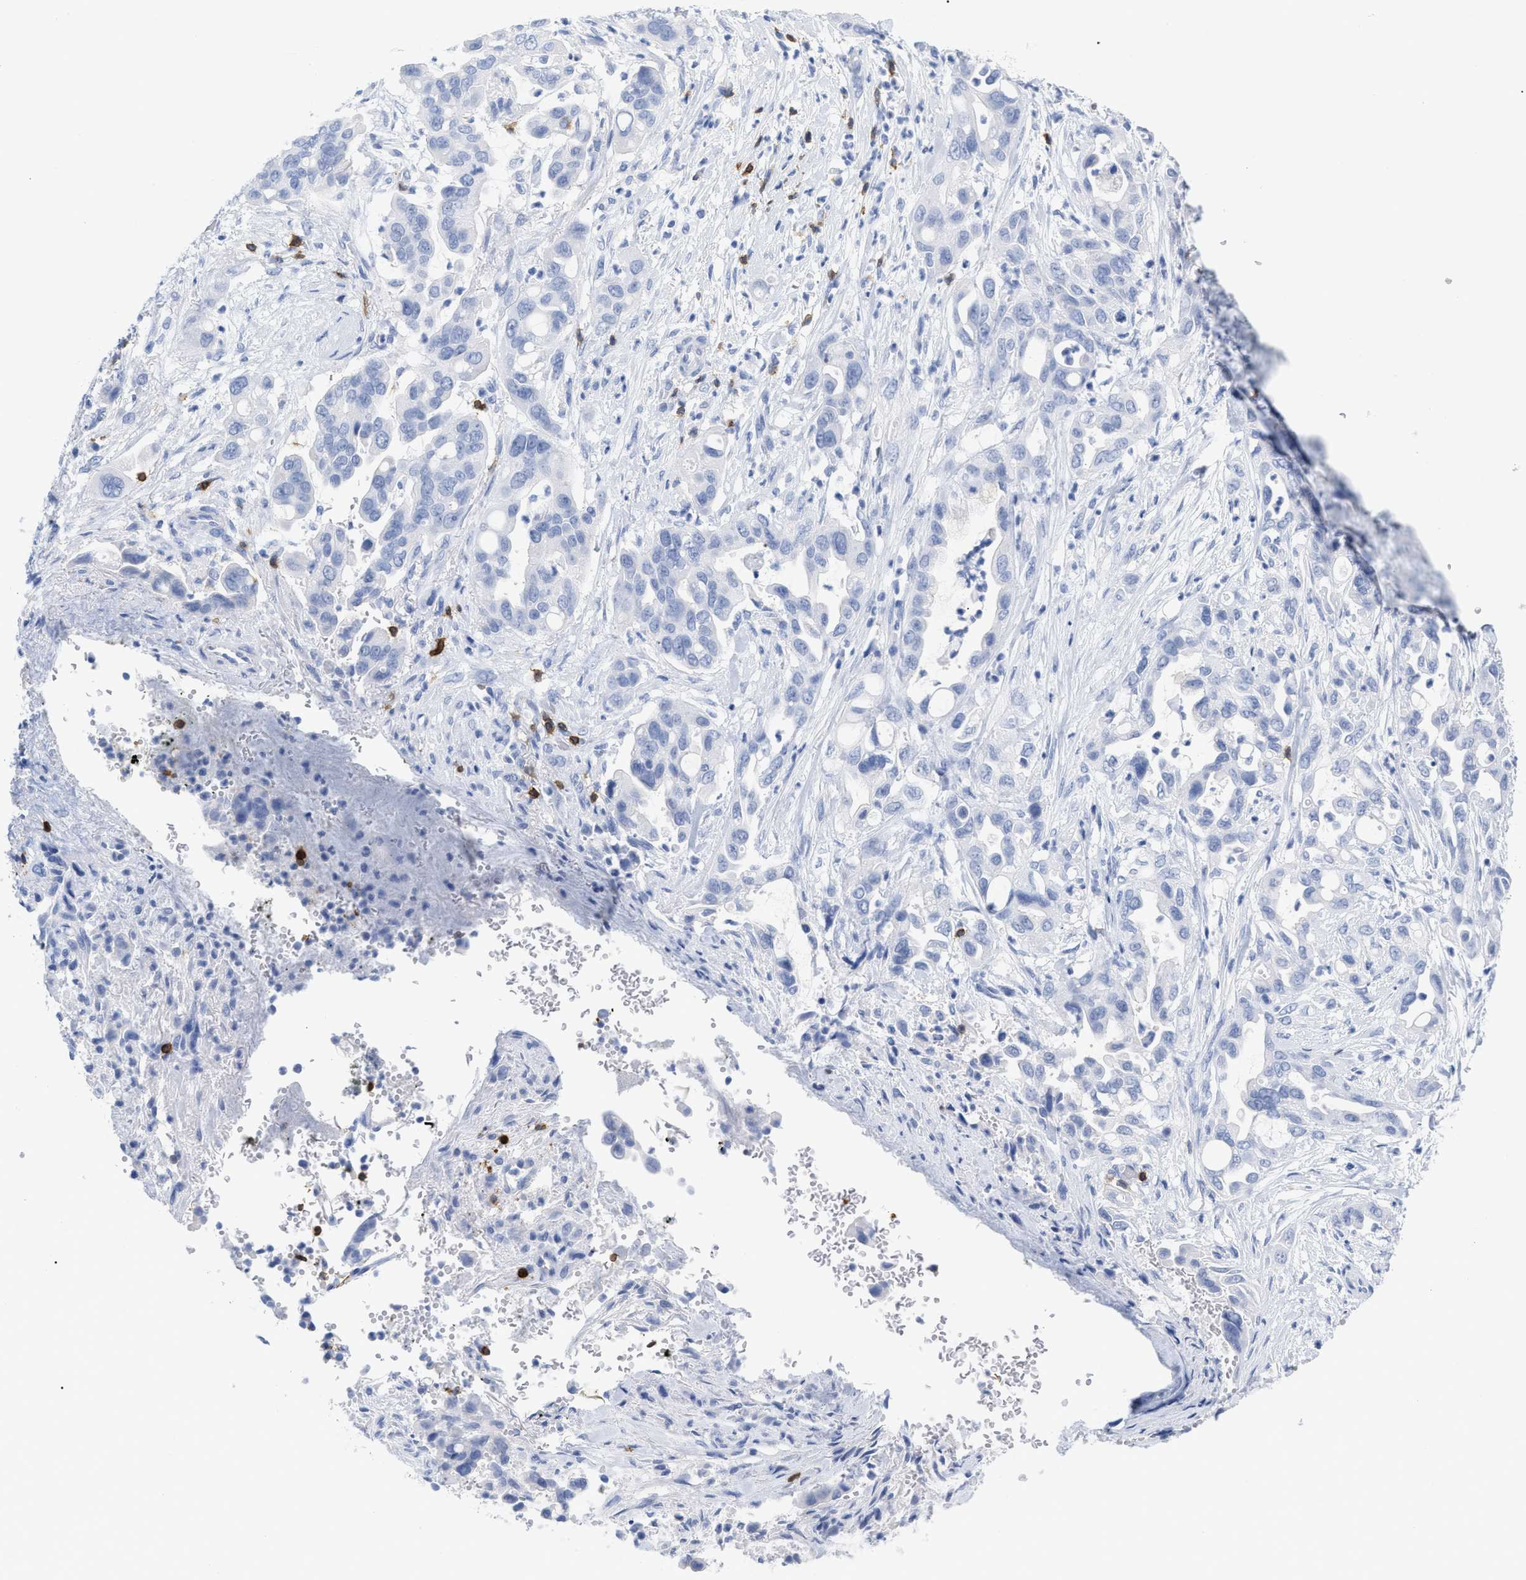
{"staining": {"intensity": "negative", "quantity": "none", "location": "none"}, "tissue": "pancreatic cancer", "cell_type": "Tumor cells", "image_type": "cancer", "snomed": [{"axis": "morphology", "description": "Adenocarcinoma, NOS"}, {"axis": "topography", "description": "Pancreas"}], "caption": "DAB immunohistochemical staining of human adenocarcinoma (pancreatic) reveals no significant positivity in tumor cells. The staining was performed using DAB (3,3'-diaminobenzidine) to visualize the protein expression in brown, while the nuclei were stained in blue with hematoxylin (Magnification: 20x).", "gene": "CD5", "patient": {"sex": "female", "age": 70}}